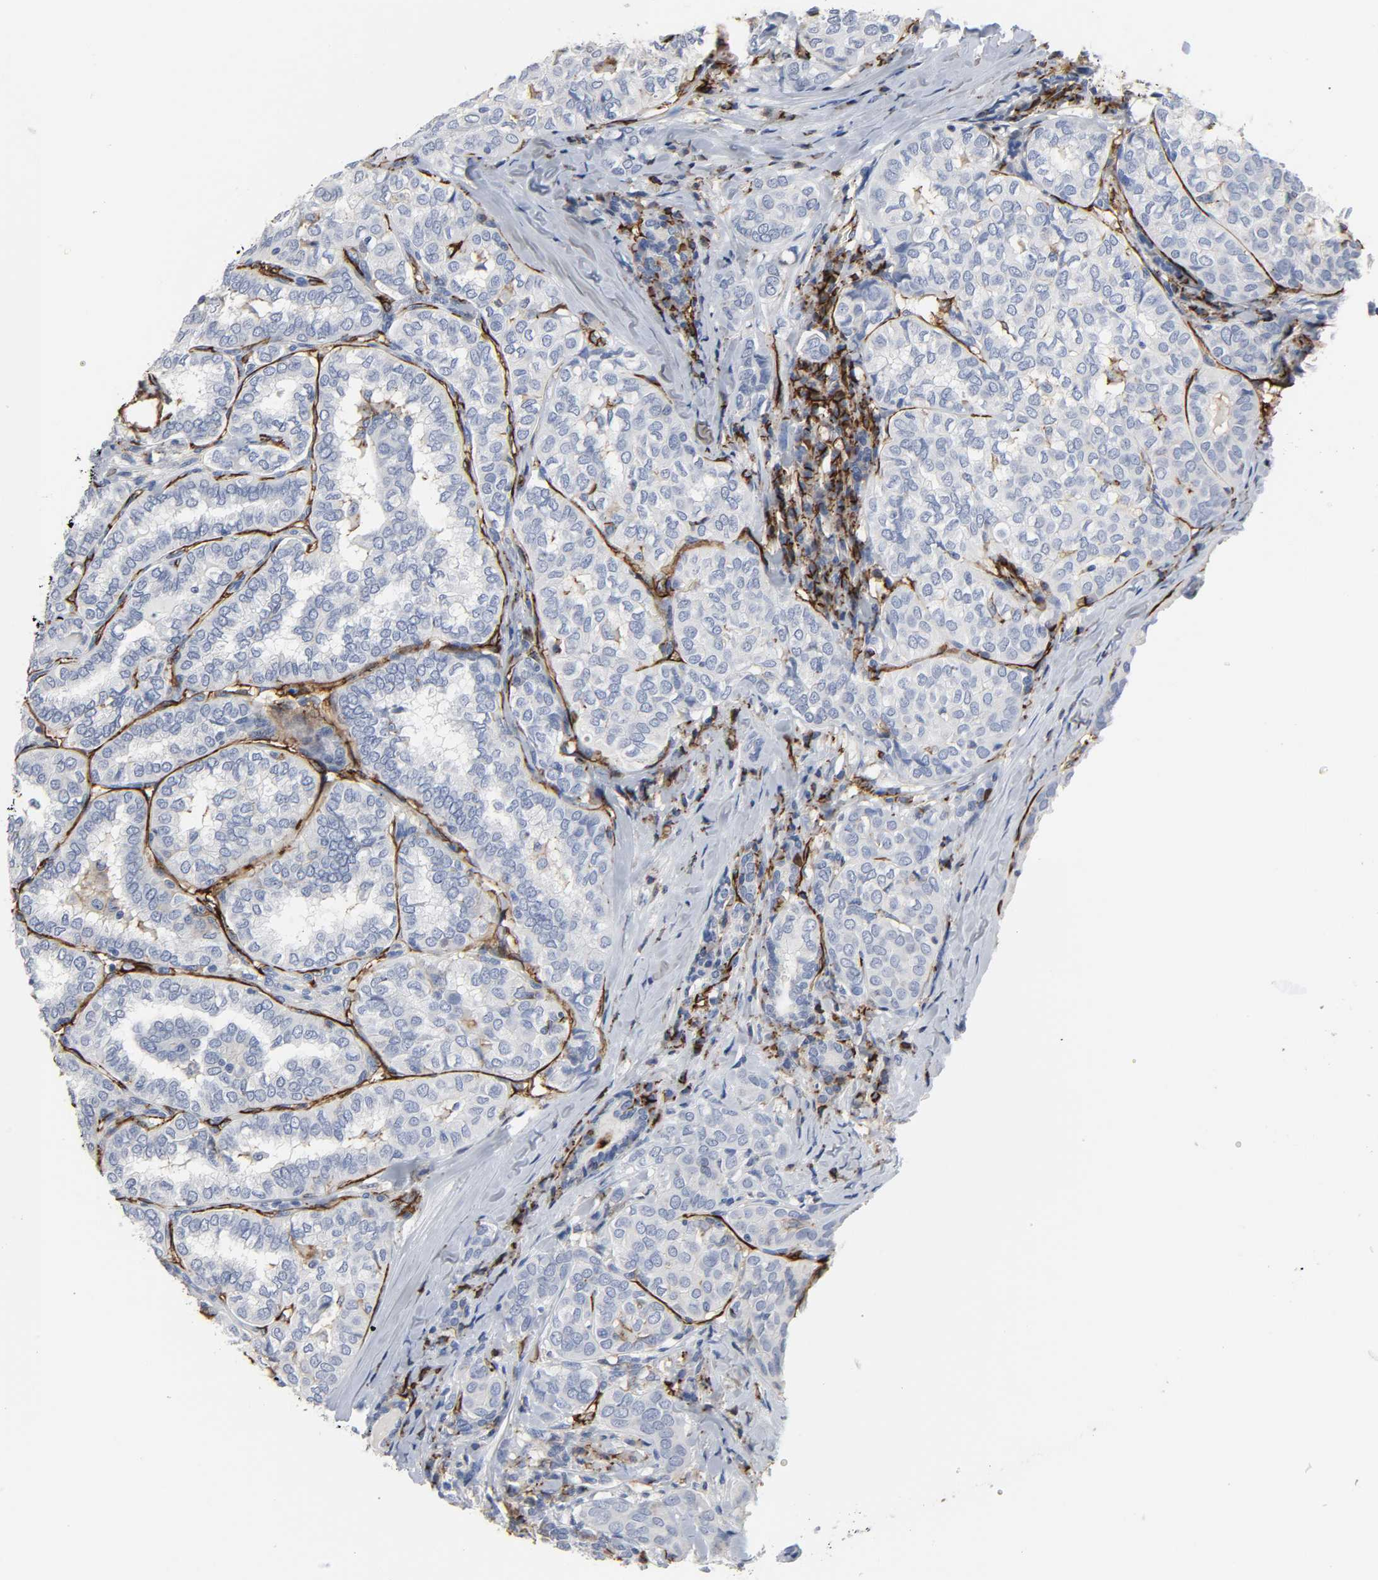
{"staining": {"intensity": "negative", "quantity": "none", "location": "none"}, "tissue": "thyroid cancer", "cell_type": "Tumor cells", "image_type": "cancer", "snomed": [{"axis": "morphology", "description": "Papillary adenocarcinoma, NOS"}, {"axis": "topography", "description": "Thyroid gland"}], "caption": "DAB immunohistochemical staining of thyroid cancer shows no significant positivity in tumor cells. (DAB immunohistochemistry (IHC) visualized using brightfield microscopy, high magnification).", "gene": "PECAM1", "patient": {"sex": "female", "age": 30}}